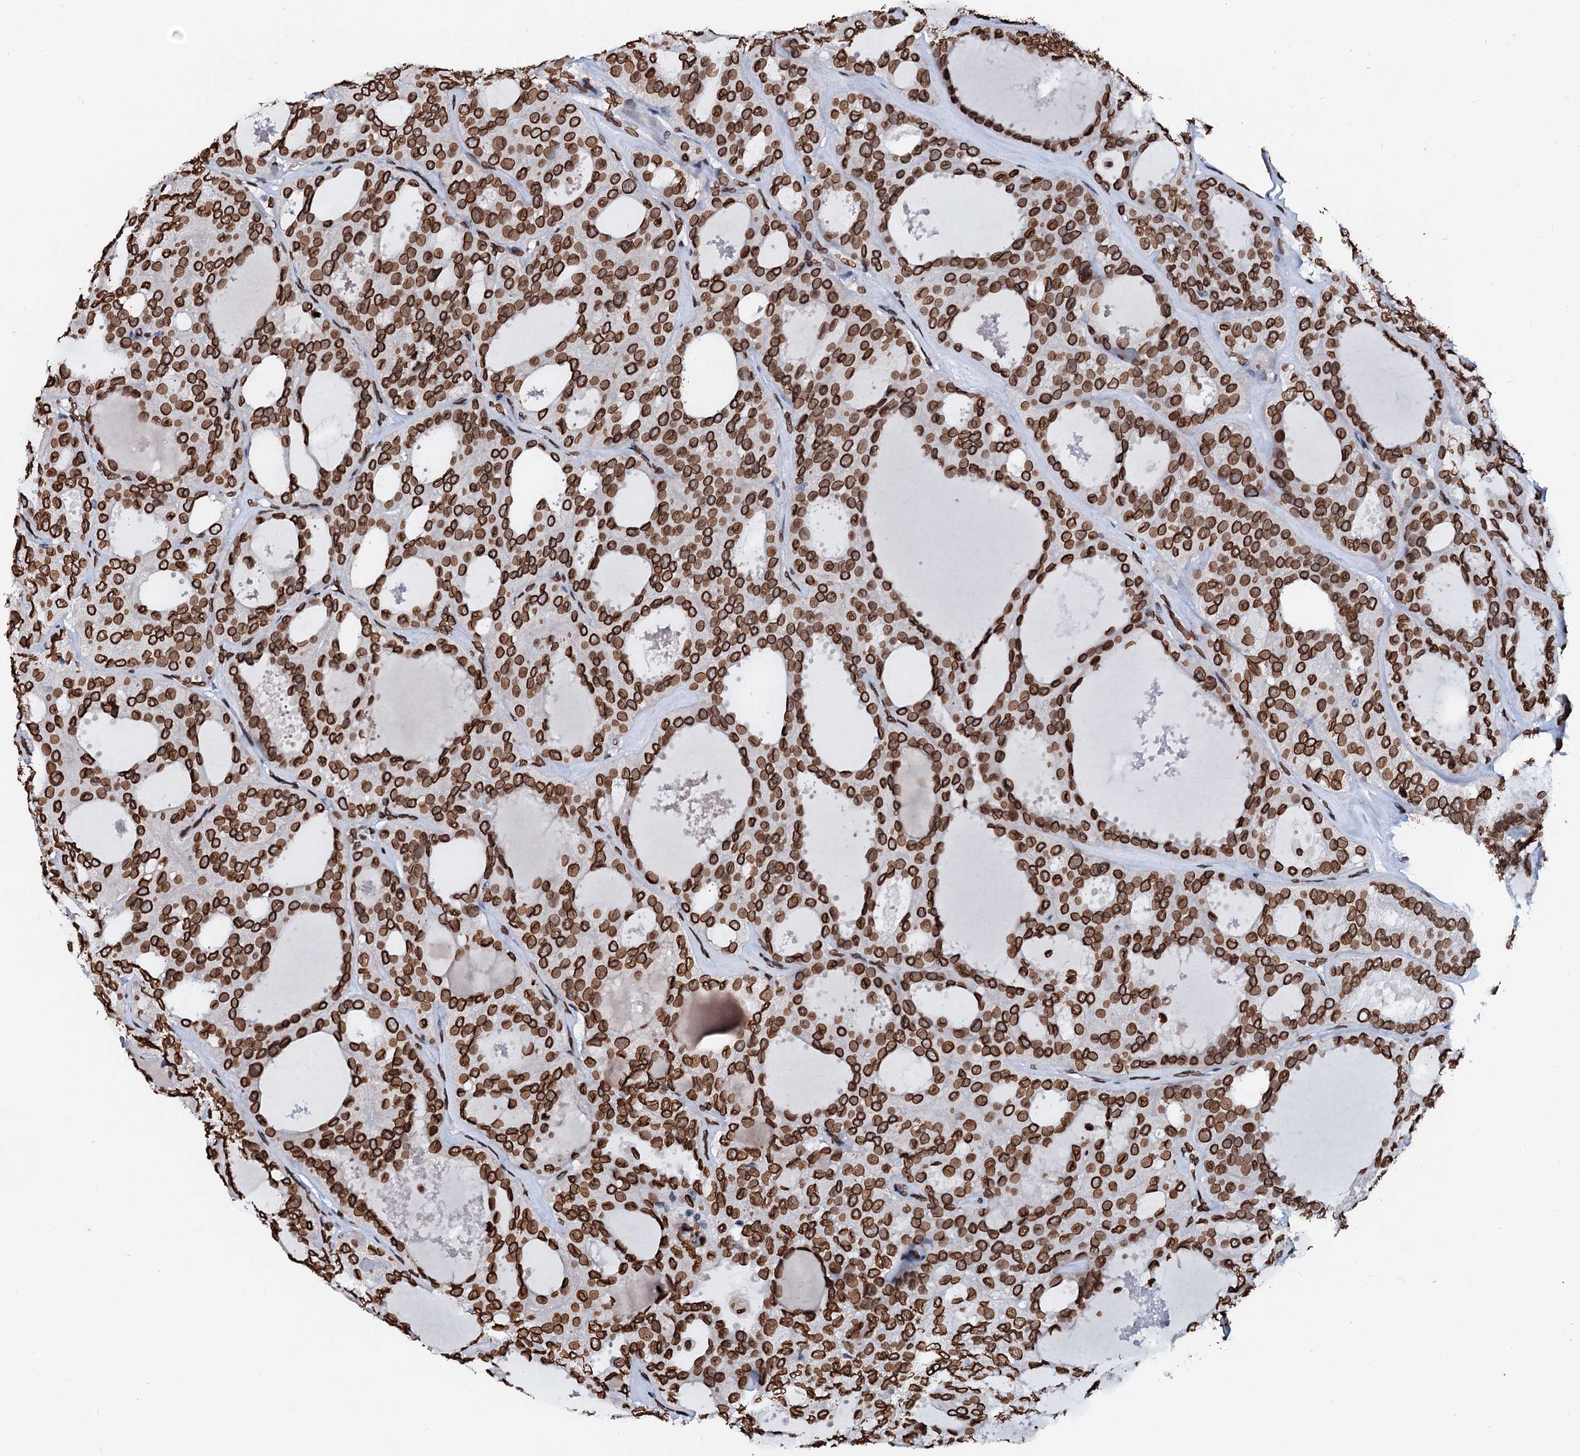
{"staining": {"intensity": "strong", "quantity": ">75%", "location": "nuclear"}, "tissue": "thyroid cancer", "cell_type": "Tumor cells", "image_type": "cancer", "snomed": [{"axis": "morphology", "description": "Follicular adenoma carcinoma, NOS"}, {"axis": "topography", "description": "Thyroid gland"}], "caption": "Human thyroid follicular adenoma carcinoma stained for a protein (brown) shows strong nuclear positive expression in approximately >75% of tumor cells.", "gene": "KATNAL2", "patient": {"sex": "male", "age": 75}}